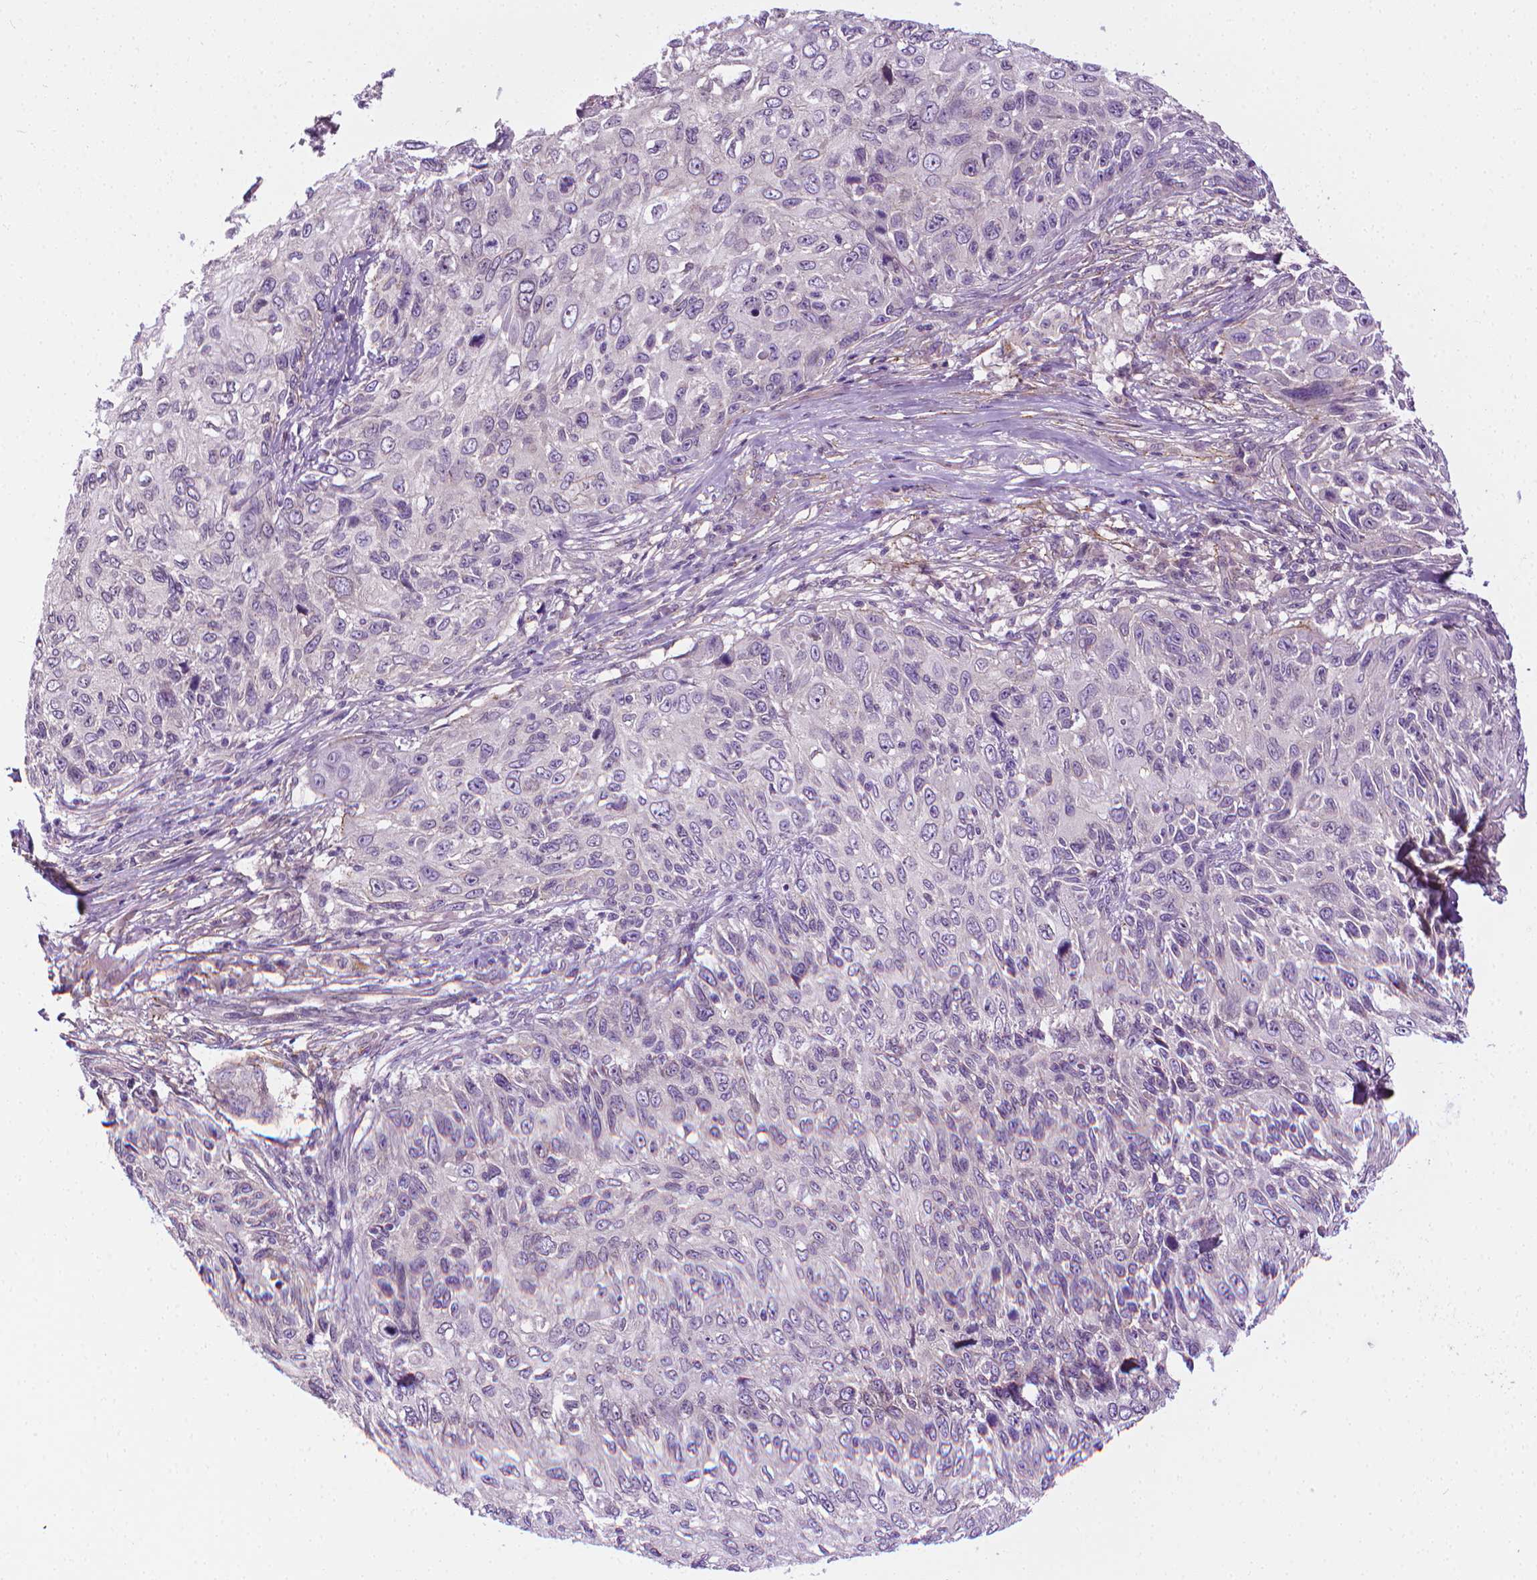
{"staining": {"intensity": "negative", "quantity": "none", "location": "none"}, "tissue": "skin cancer", "cell_type": "Tumor cells", "image_type": "cancer", "snomed": [{"axis": "morphology", "description": "Squamous cell carcinoma, NOS"}, {"axis": "topography", "description": "Skin"}], "caption": "A micrograph of squamous cell carcinoma (skin) stained for a protein shows no brown staining in tumor cells.", "gene": "MCOLN3", "patient": {"sex": "male", "age": 92}}